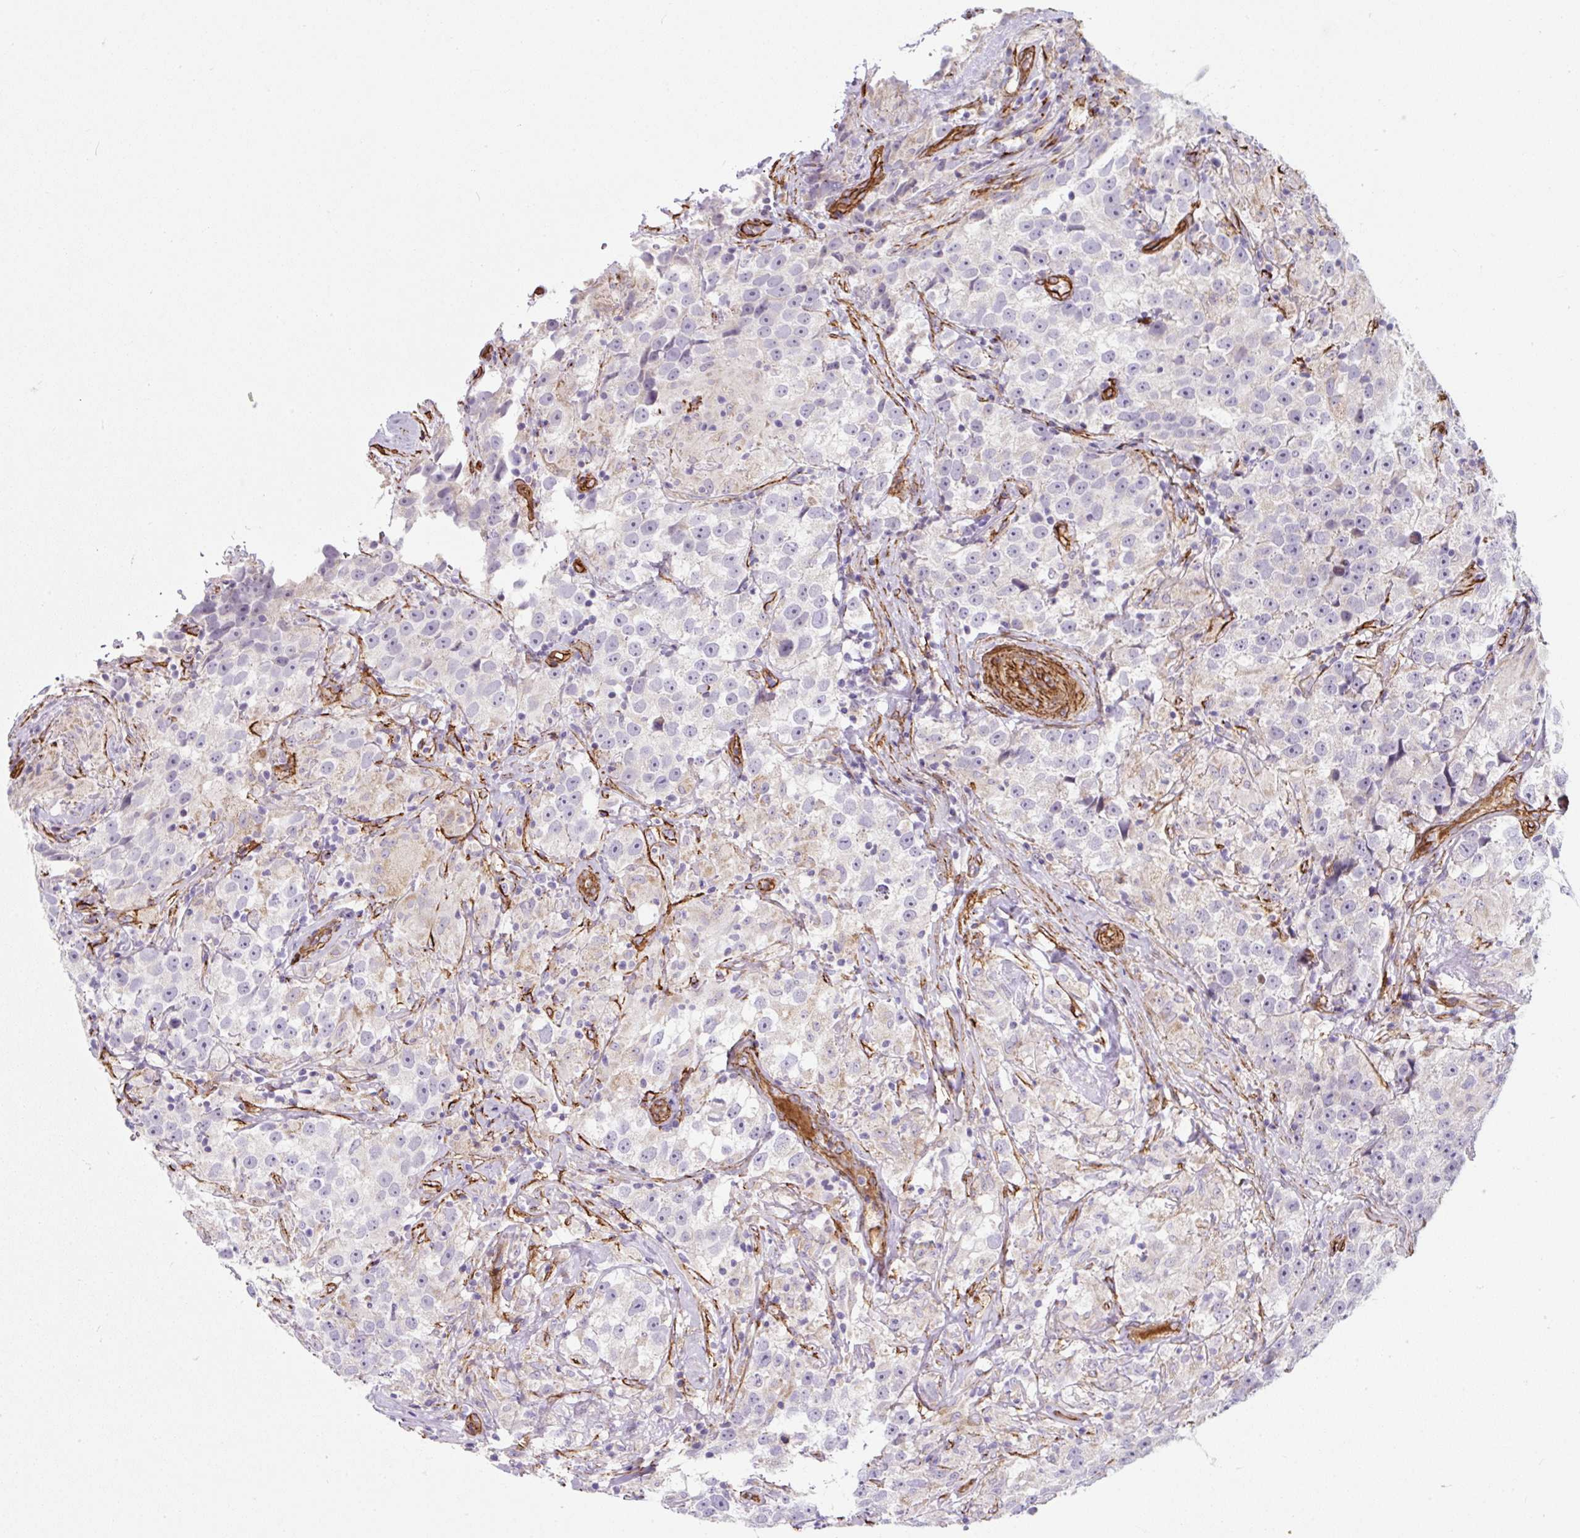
{"staining": {"intensity": "negative", "quantity": "none", "location": "none"}, "tissue": "testis cancer", "cell_type": "Tumor cells", "image_type": "cancer", "snomed": [{"axis": "morphology", "description": "Seminoma, NOS"}, {"axis": "topography", "description": "Testis"}], "caption": "Immunohistochemical staining of testis seminoma shows no significant staining in tumor cells.", "gene": "ANKUB1", "patient": {"sex": "male", "age": 46}}